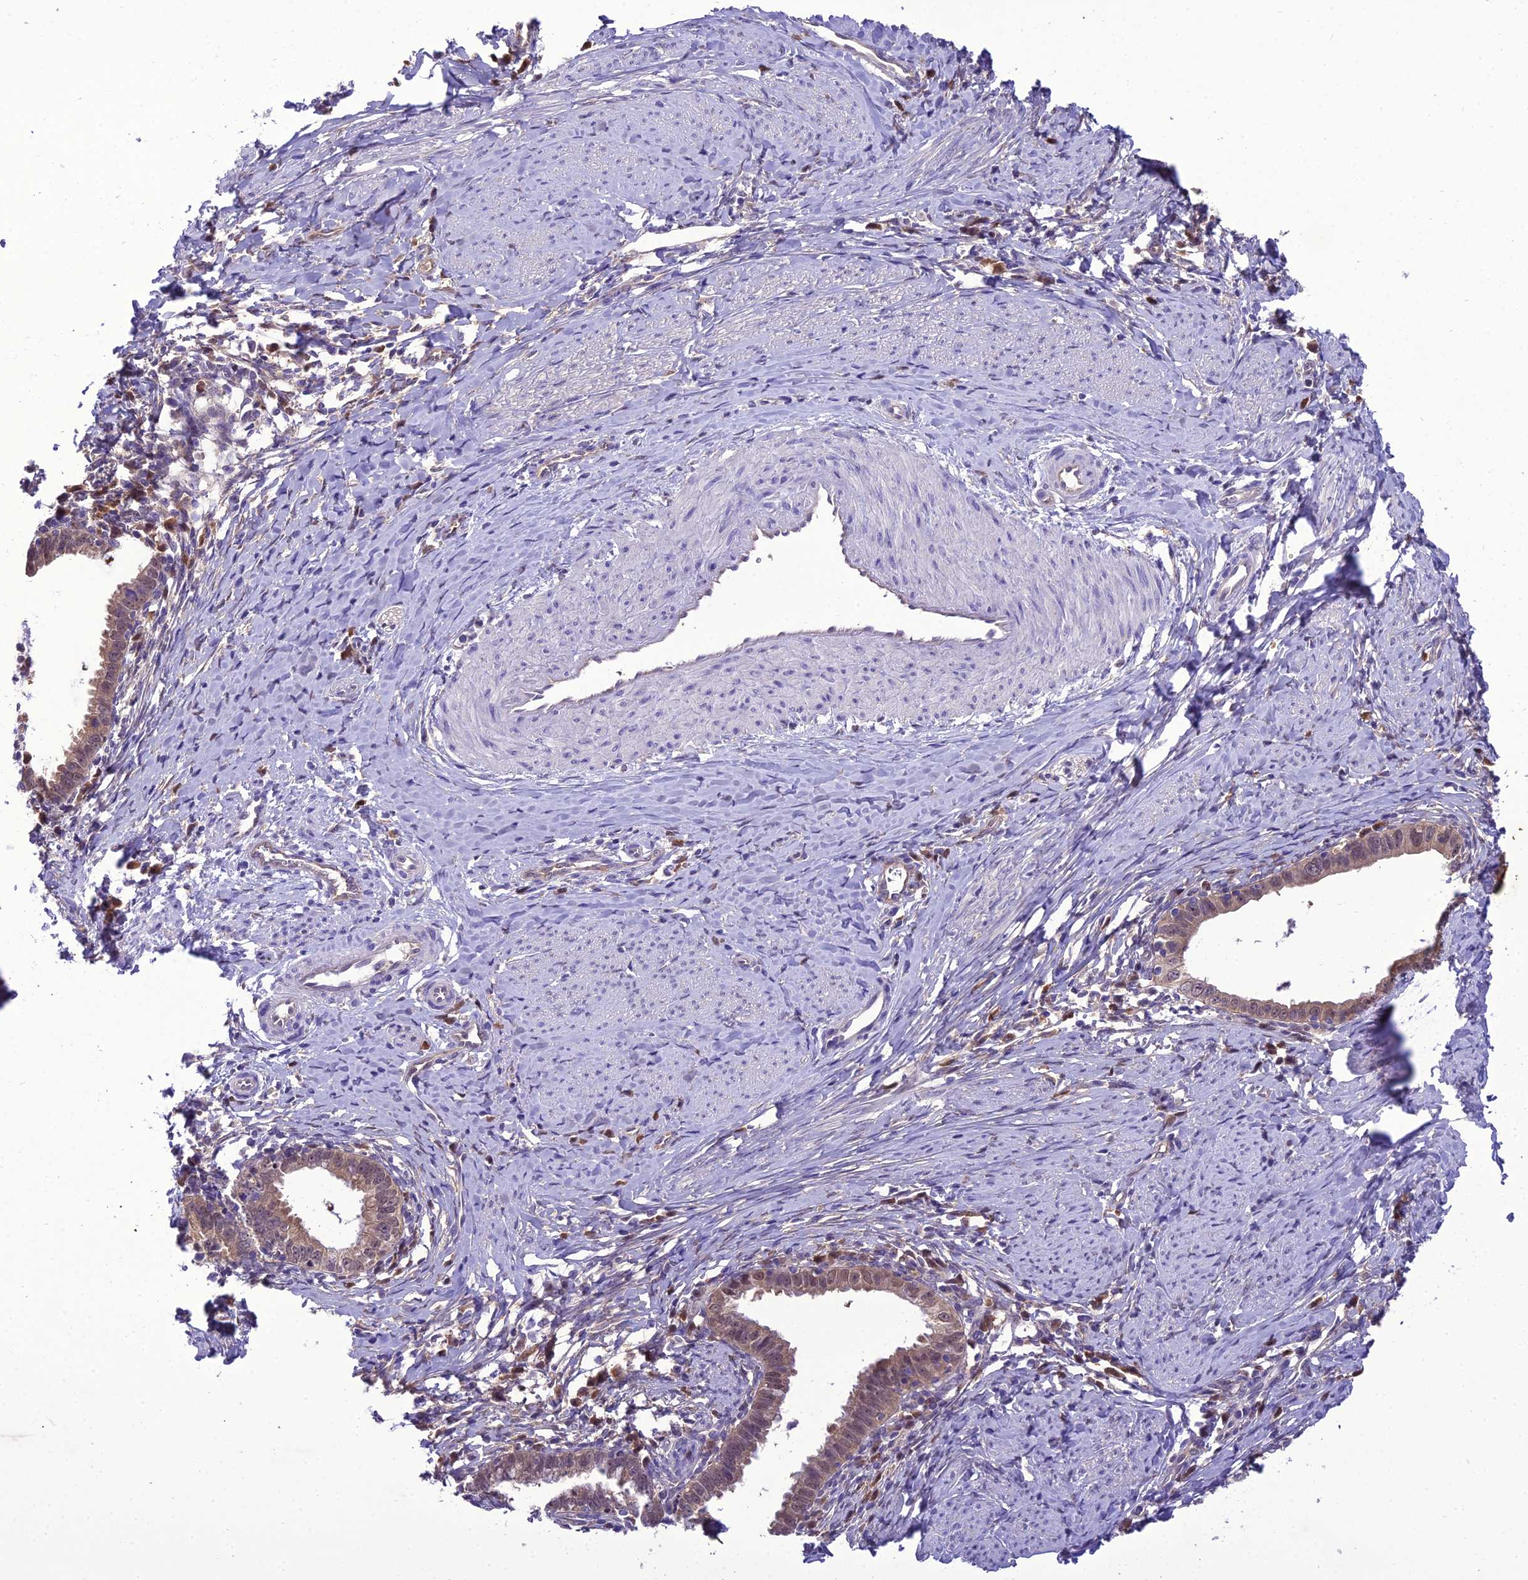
{"staining": {"intensity": "weak", "quantity": ">75%", "location": "cytoplasmic/membranous"}, "tissue": "cervical cancer", "cell_type": "Tumor cells", "image_type": "cancer", "snomed": [{"axis": "morphology", "description": "Adenocarcinoma, NOS"}, {"axis": "topography", "description": "Cervix"}], "caption": "There is low levels of weak cytoplasmic/membranous staining in tumor cells of cervical cancer, as demonstrated by immunohistochemical staining (brown color).", "gene": "BORCS6", "patient": {"sex": "female", "age": 36}}